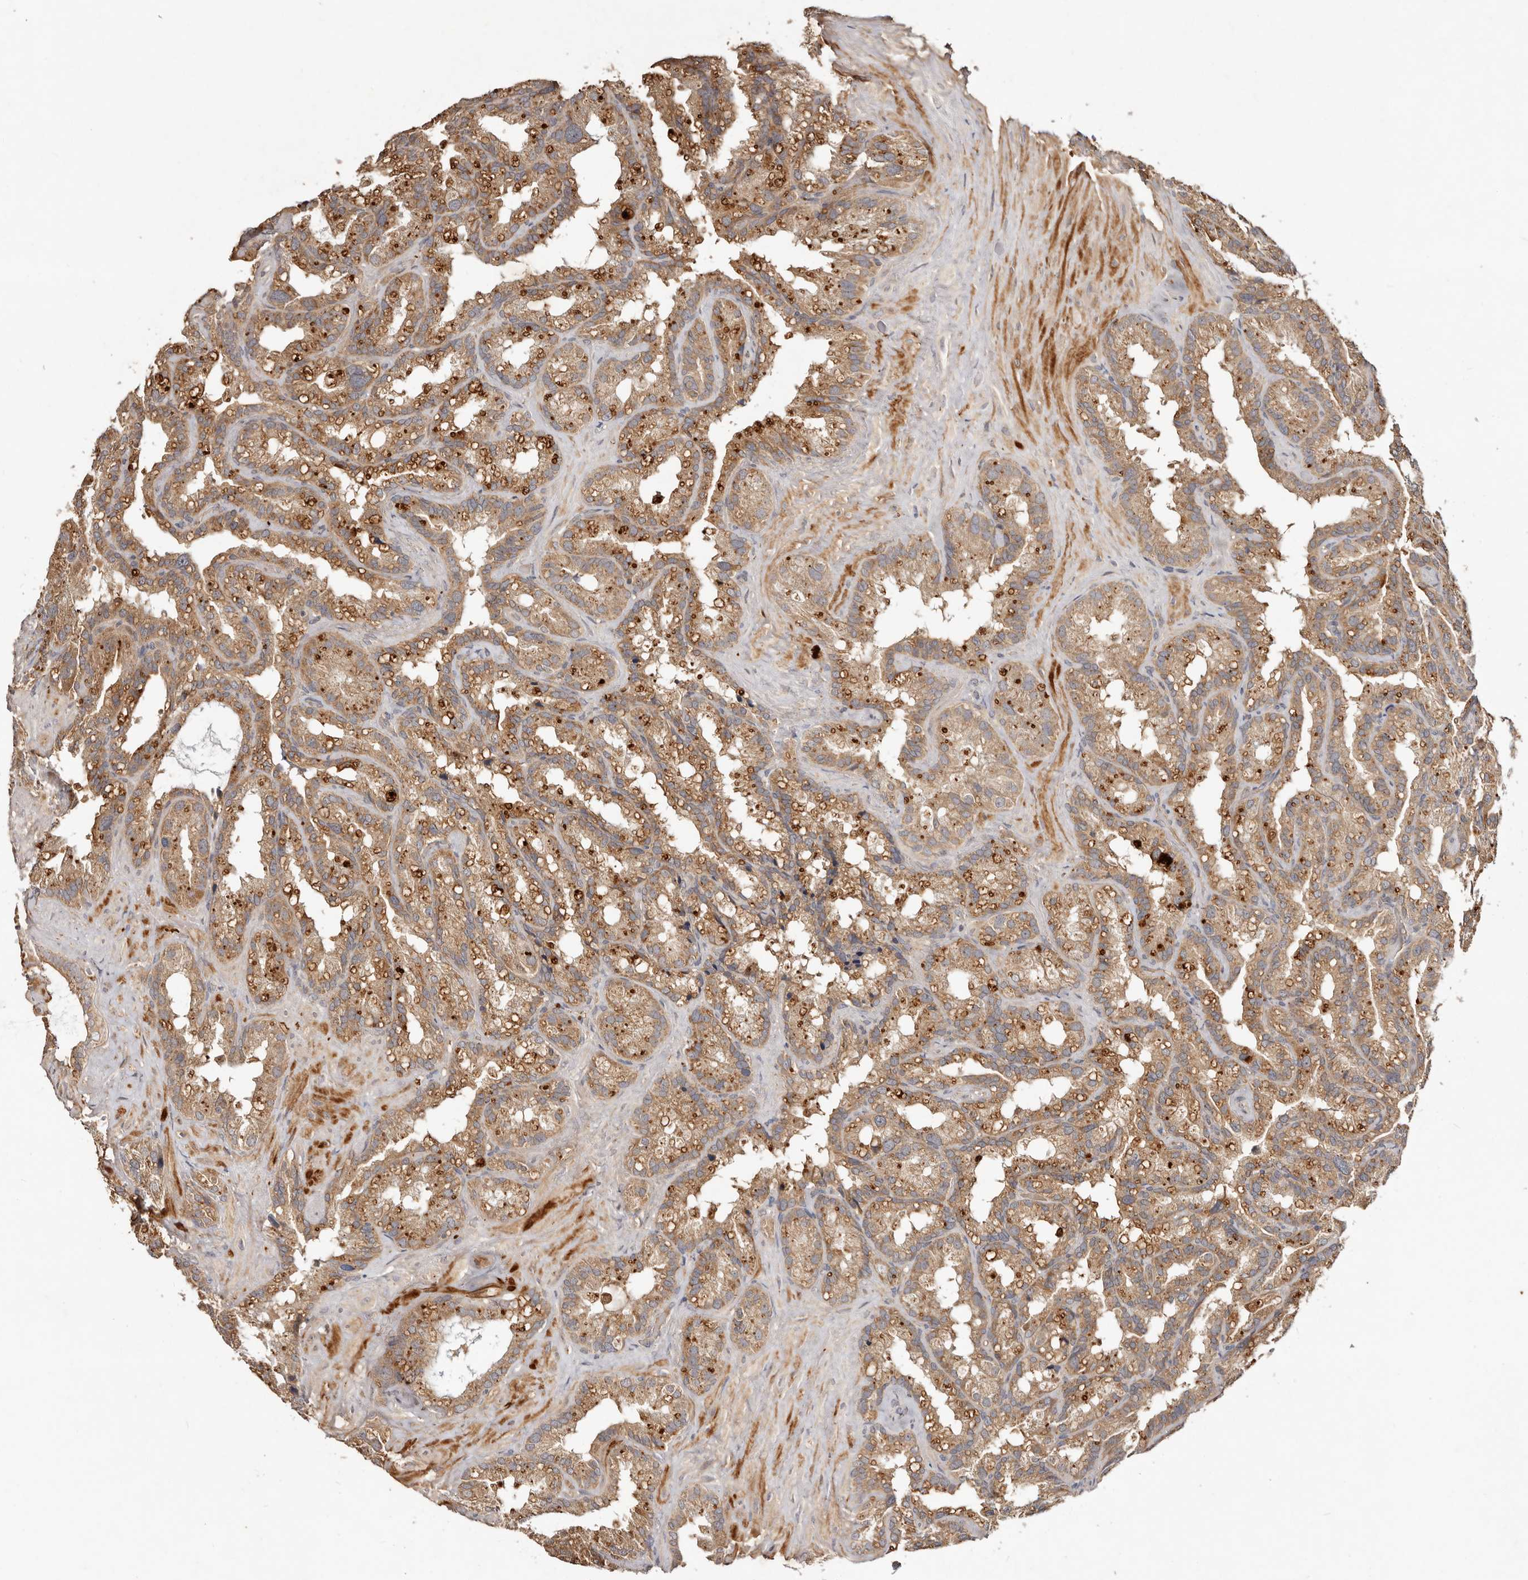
{"staining": {"intensity": "moderate", "quantity": ">75%", "location": "cytoplasmic/membranous"}, "tissue": "seminal vesicle", "cell_type": "Glandular cells", "image_type": "normal", "snomed": [{"axis": "morphology", "description": "Normal tissue, NOS"}, {"axis": "topography", "description": "Prostate"}, {"axis": "topography", "description": "Seminal veicle"}], "caption": "High-magnification brightfield microscopy of normal seminal vesicle stained with DAB (brown) and counterstained with hematoxylin (blue). glandular cells exhibit moderate cytoplasmic/membranous expression is present in about>75% of cells.", "gene": "PKIB", "patient": {"sex": "male", "age": 68}}